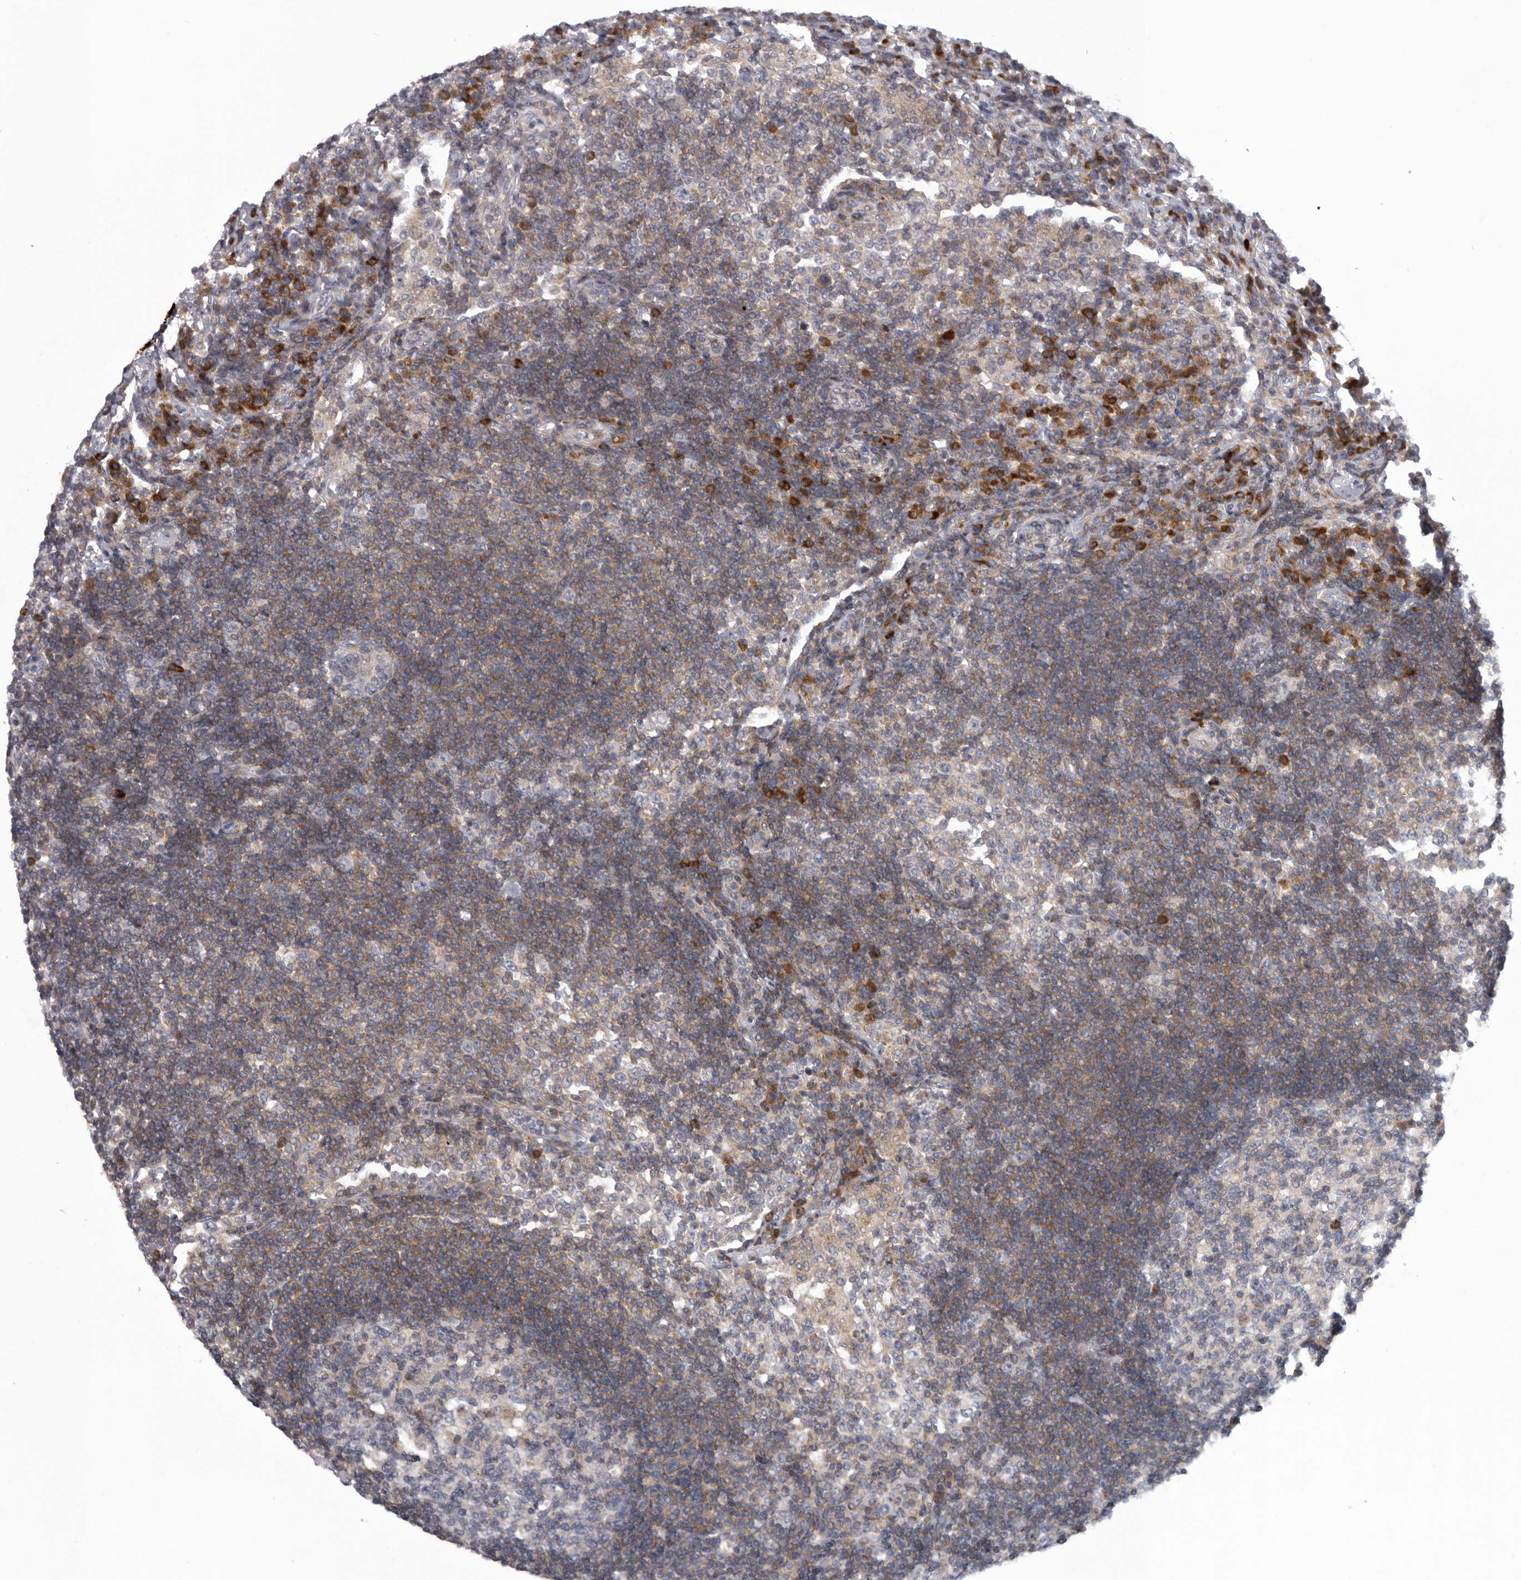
{"staining": {"intensity": "weak", "quantity": "25%-75%", "location": "cytoplasmic/membranous"}, "tissue": "lymph node", "cell_type": "Germinal center cells", "image_type": "normal", "snomed": [{"axis": "morphology", "description": "Normal tissue, NOS"}, {"axis": "topography", "description": "Lymph node"}], "caption": "Immunohistochemical staining of unremarkable human lymph node exhibits weak cytoplasmic/membranous protein positivity in about 25%-75% of germinal center cells.", "gene": "USP24", "patient": {"sex": "female", "age": 53}}